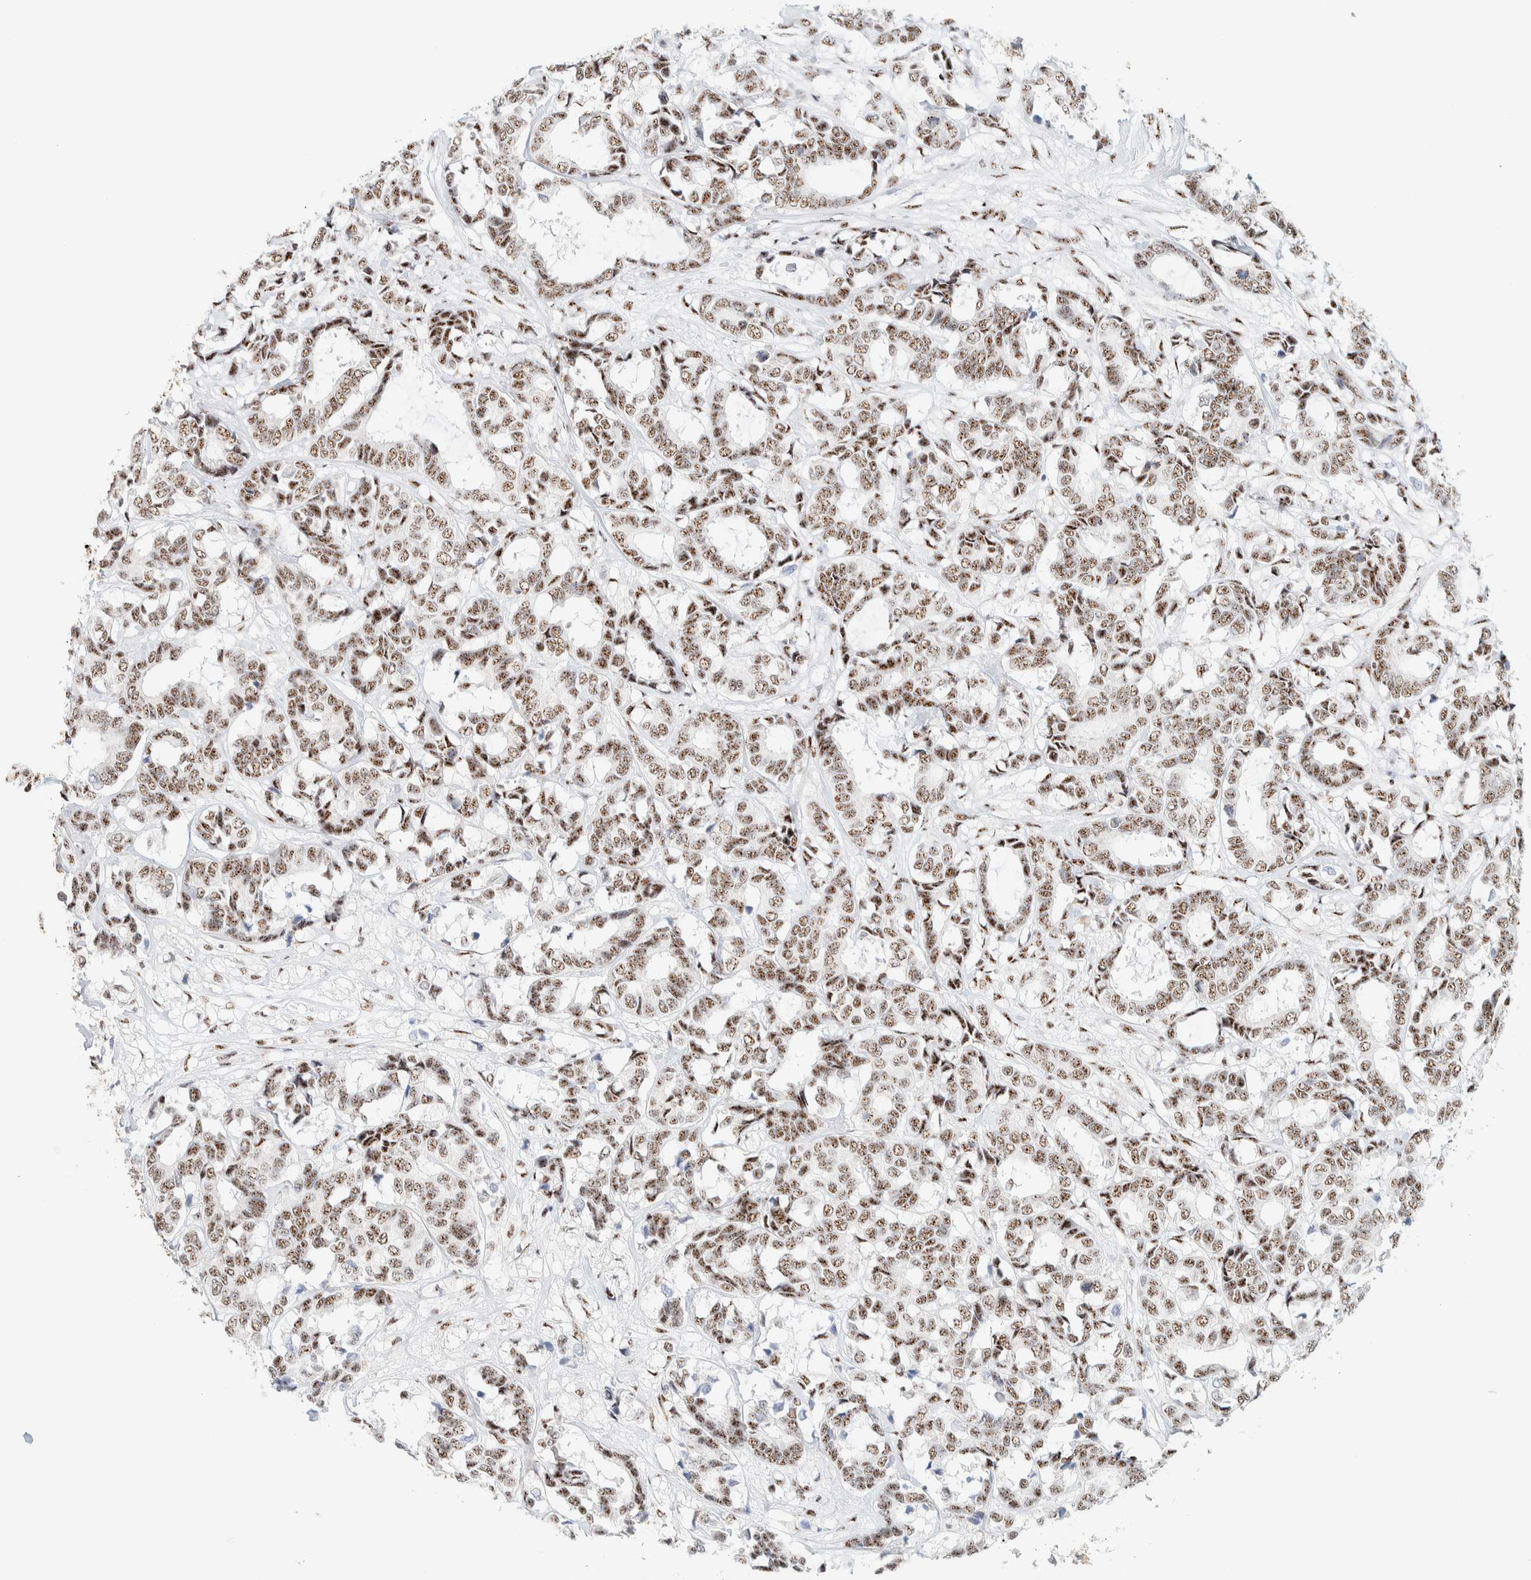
{"staining": {"intensity": "moderate", "quantity": ">75%", "location": "nuclear"}, "tissue": "breast cancer", "cell_type": "Tumor cells", "image_type": "cancer", "snomed": [{"axis": "morphology", "description": "Duct carcinoma"}, {"axis": "topography", "description": "Breast"}], "caption": "Breast cancer (infiltrating ductal carcinoma) stained with a protein marker reveals moderate staining in tumor cells.", "gene": "SON", "patient": {"sex": "female", "age": 87}}